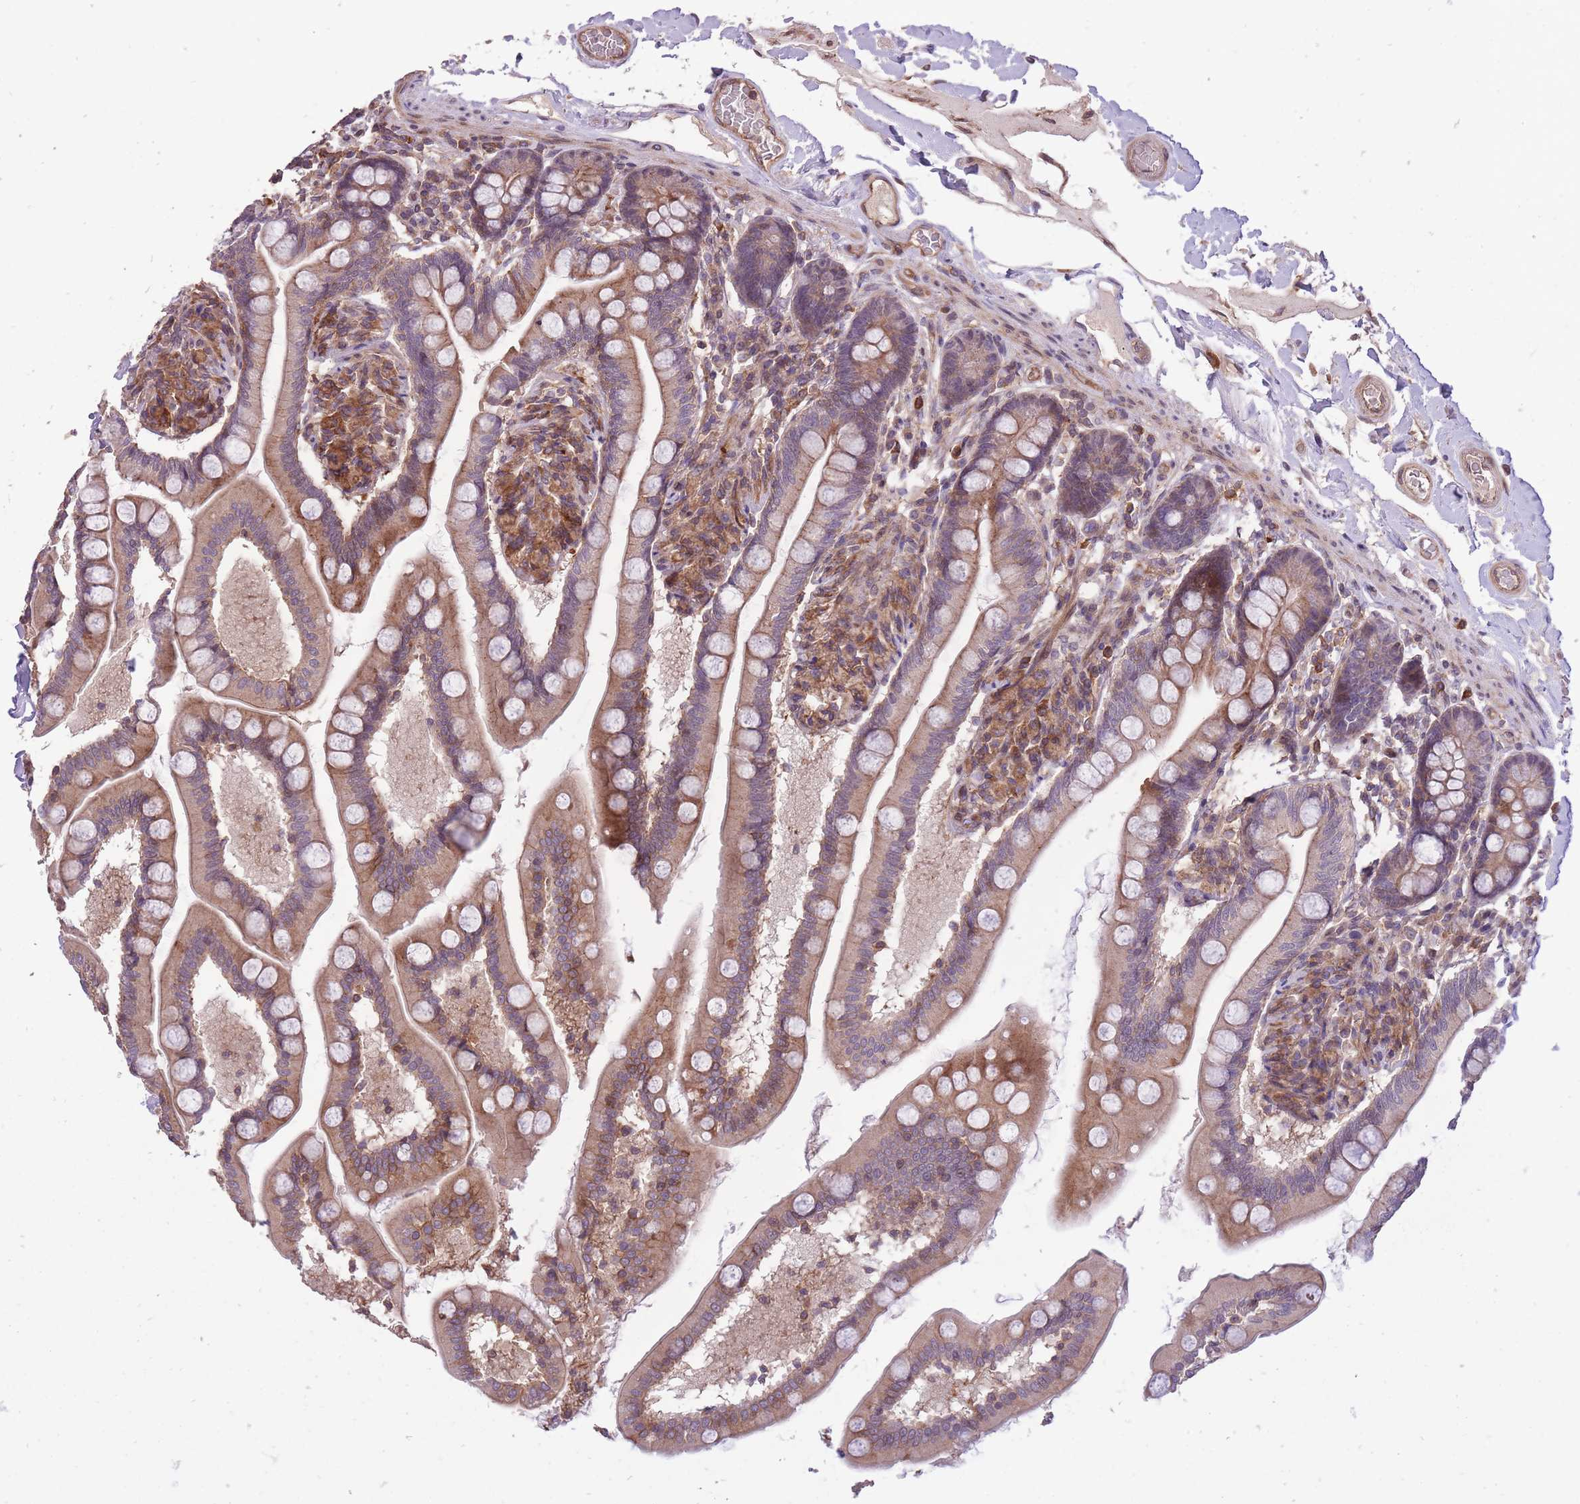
{"staining": {"intensity": "moderate", "quantity": ">75%", "location": "cytoplasmic/membranous"}, "tissue": "small intestine", "cell_type": "Glandular cells", "image_type": "normal", "snomed": [{"axis": "morphology", "description": "Normal tissue, NOS"}, {"axis": "topography", "description": "Small intestine"}], "caption": "A photomicrograph showing moderate cytoplasmic/membranous expression in approximately >75% of glandular cells in benign small intestine, as visualized by brown immunohistochemical staining.", "gene": "TET3", "patient": {"sex": "female", "age": 64}}